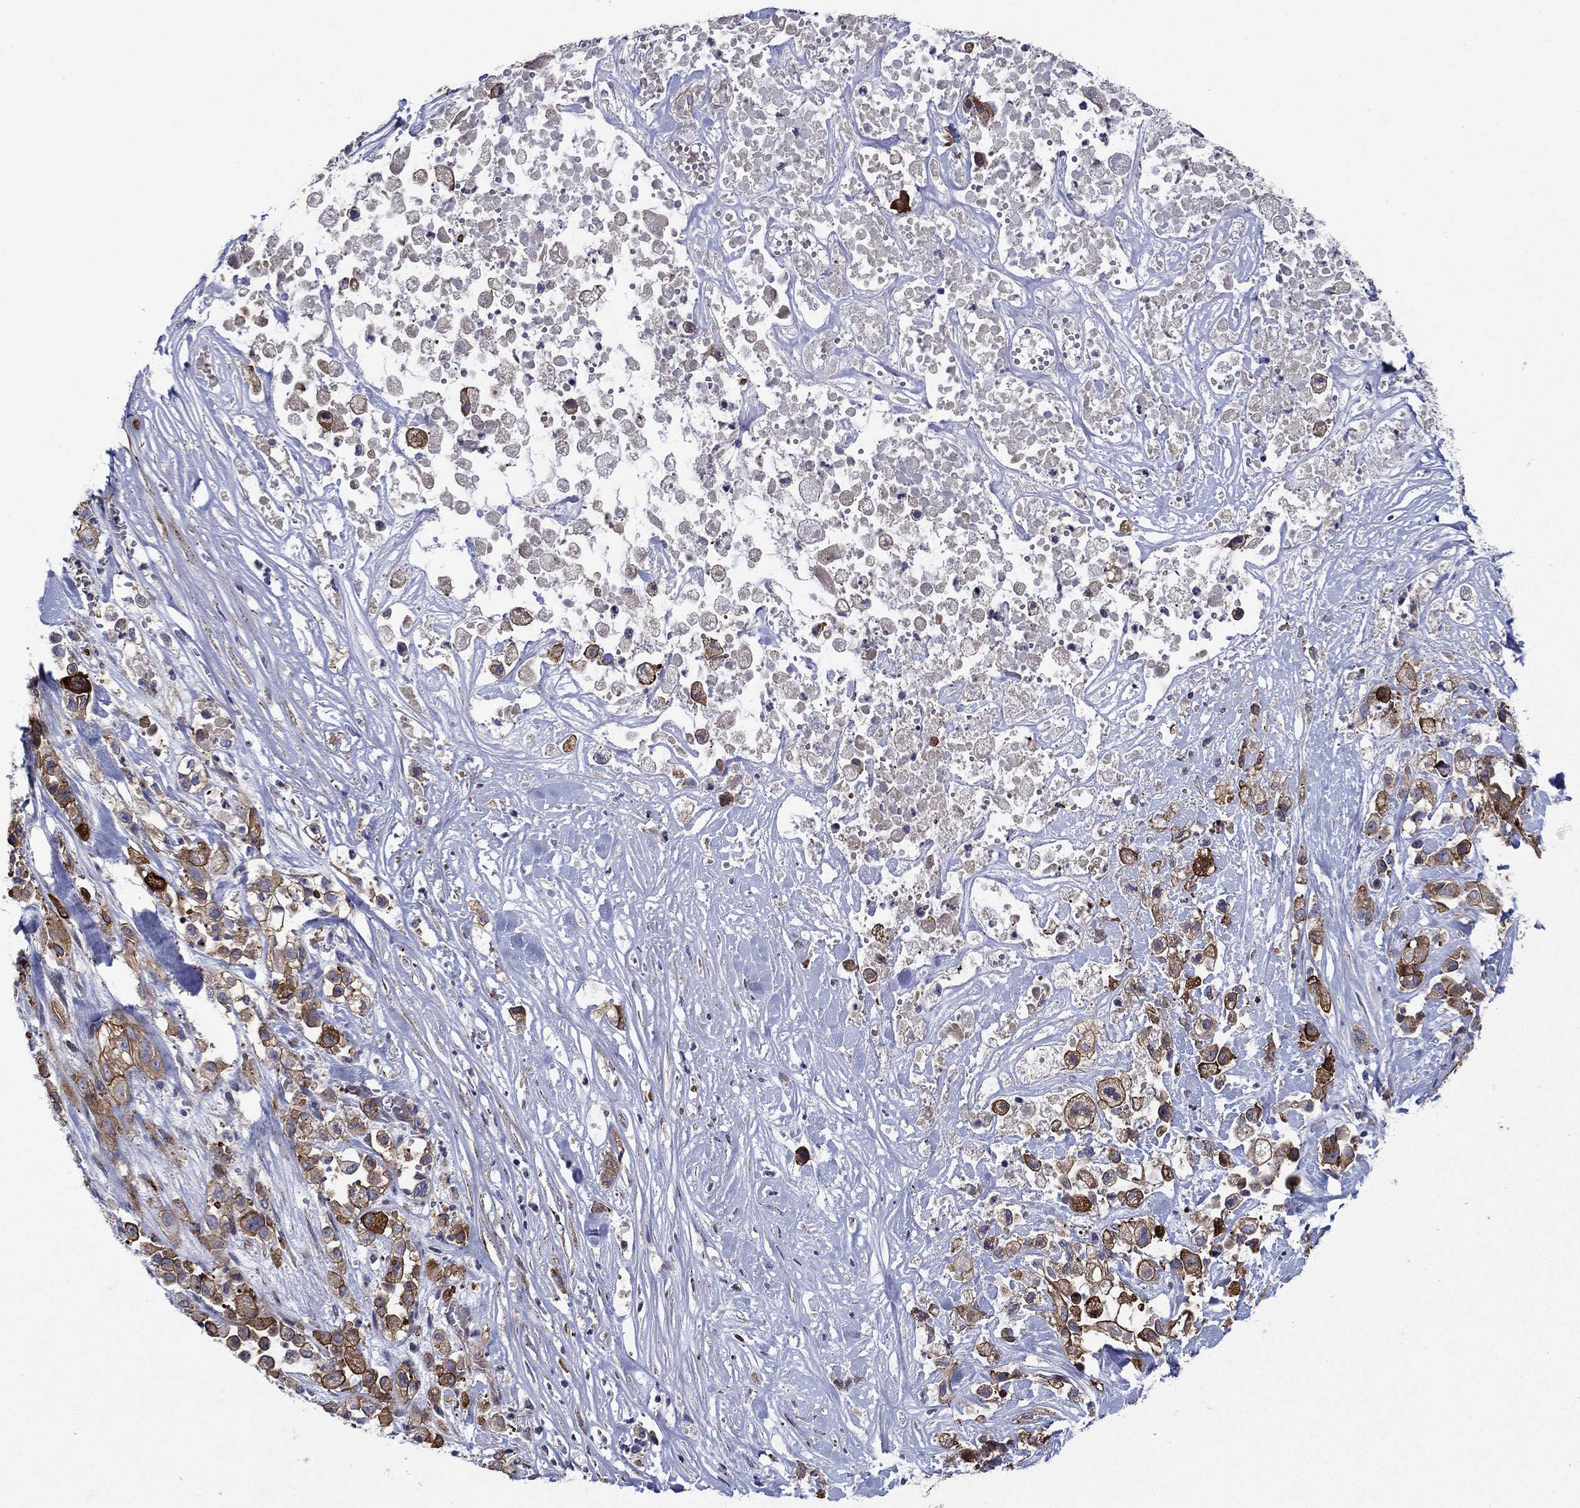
{"staining": {"intensity": "strong", "quantity": ">75%", "location": "cytoplasmic/membranous"}, "tissue": "pancreatic cancer", "cell_type": "Tumor cells", "image_type": "cancer", "snomed": [{"axis": "morphology", "description": "Adenocarcinoma, NOS"}, {"axis": "topography", "description": "Pancreas"}], "caption": "DAB (3,3'-diaminobenzidine) immunohistochemical staining of pancreatic cancer (adenocarcinoma) exhibits strong cytoplasmic/membranous protein expression in about >75% of tumor cells. The staining is performed using DAB brown chromogen to label protein expression. The nuclei are counter-stained blue using hematoxylin.", "gene": "SLC7A1", "patient": {"sex": "male", "age": 44}}